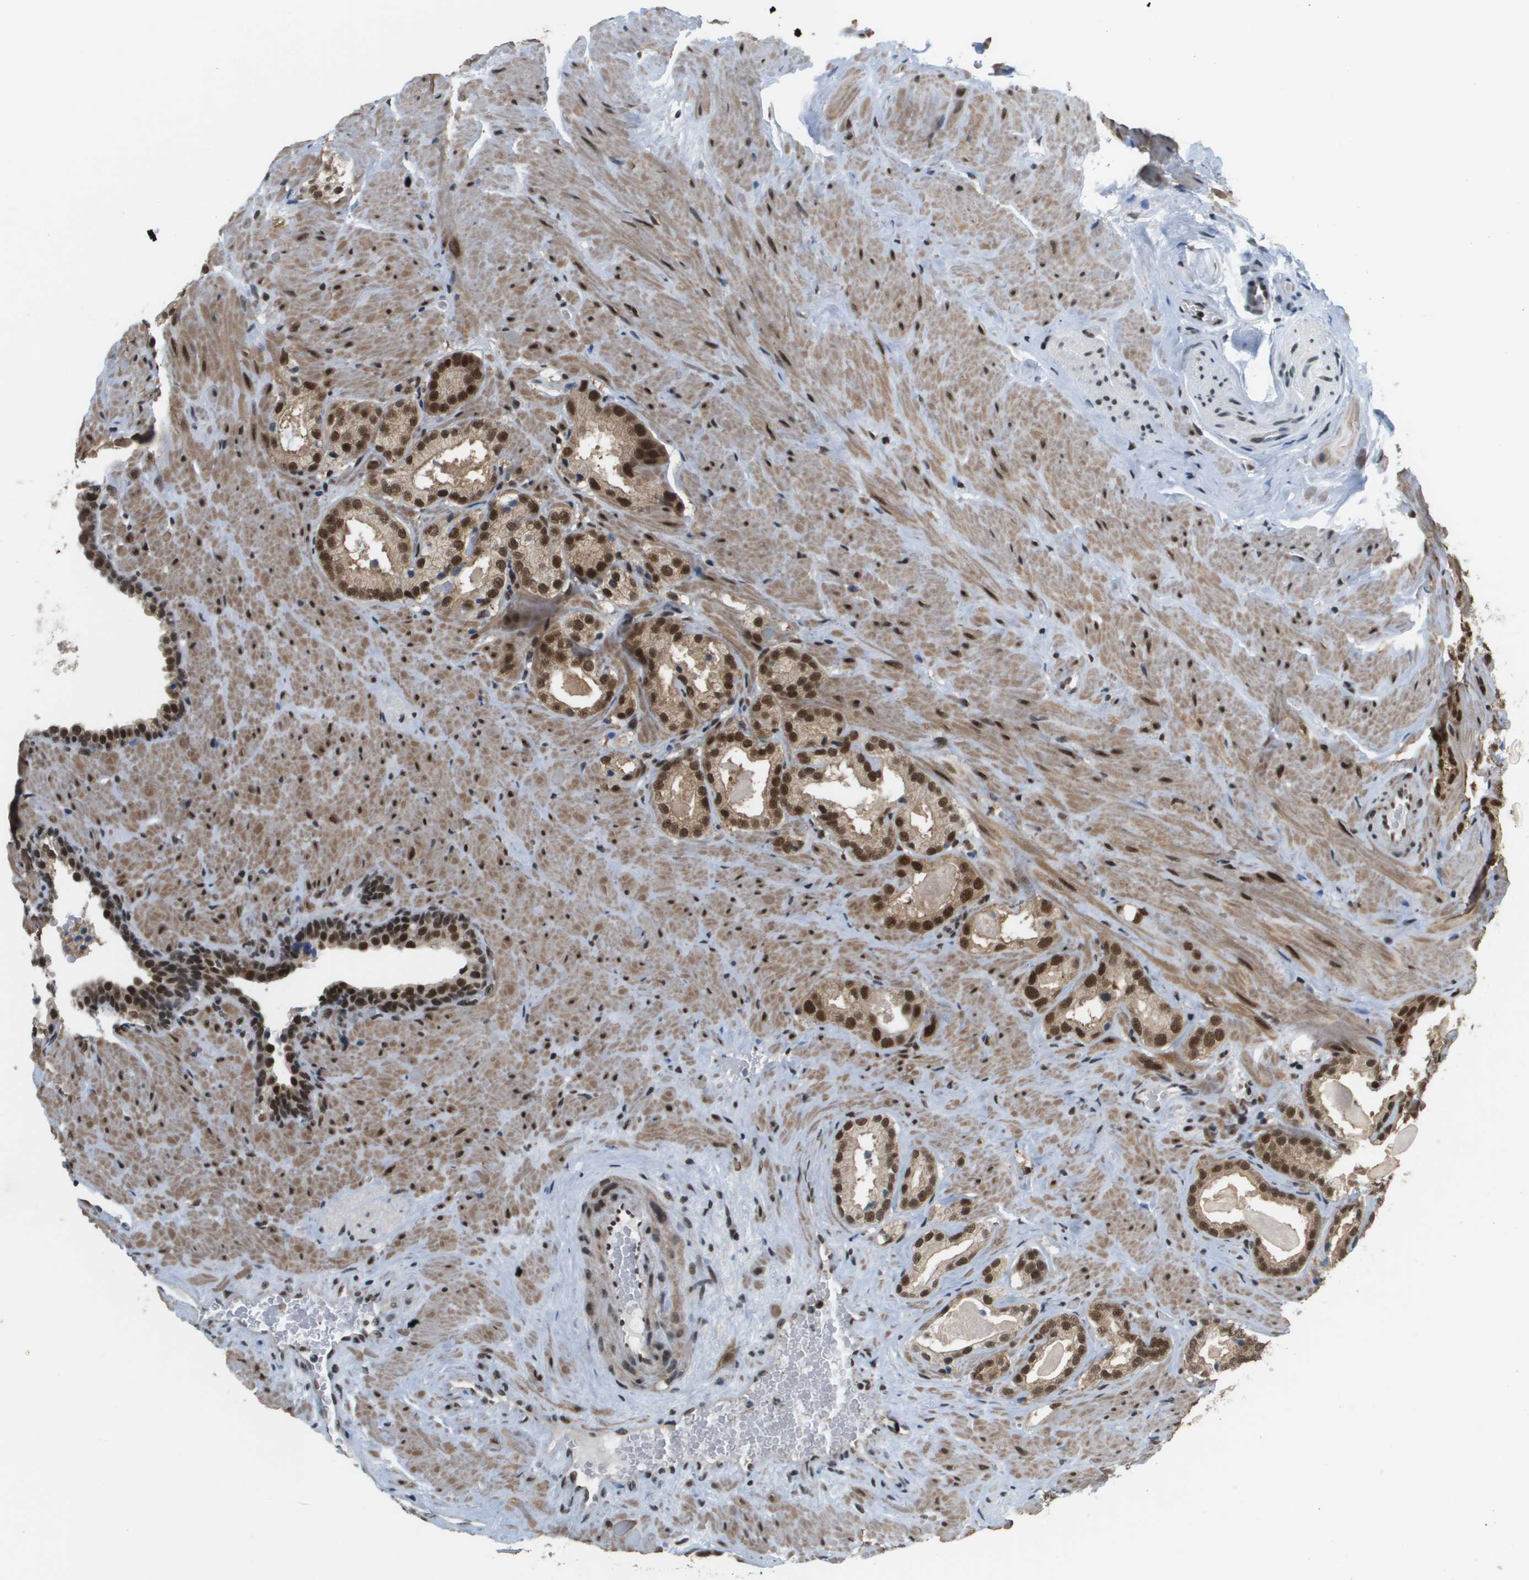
{"staining": {"intensity": "strong", "quantity": ">75%", "location": "nuclear"}, "tissue": "prostate cancer", "cell_type": "Tumor cells", "image_type": "cancer", "snomed": [{"axis": "morphology", "description": "Adenocarcinoma, High grade"}, {"axis": "topography", "description": "Prostate"}], "caption": "A photomicrograph of high-grade adenocarcinoma (prostate) stained for a protein displays strong nuclear brown staining in tumor cells. (DAB IHC, brown staining for protein, blue staining for nuclei).", "gene": "PRCC", "patient": {"sex": "male", "age": 64}}